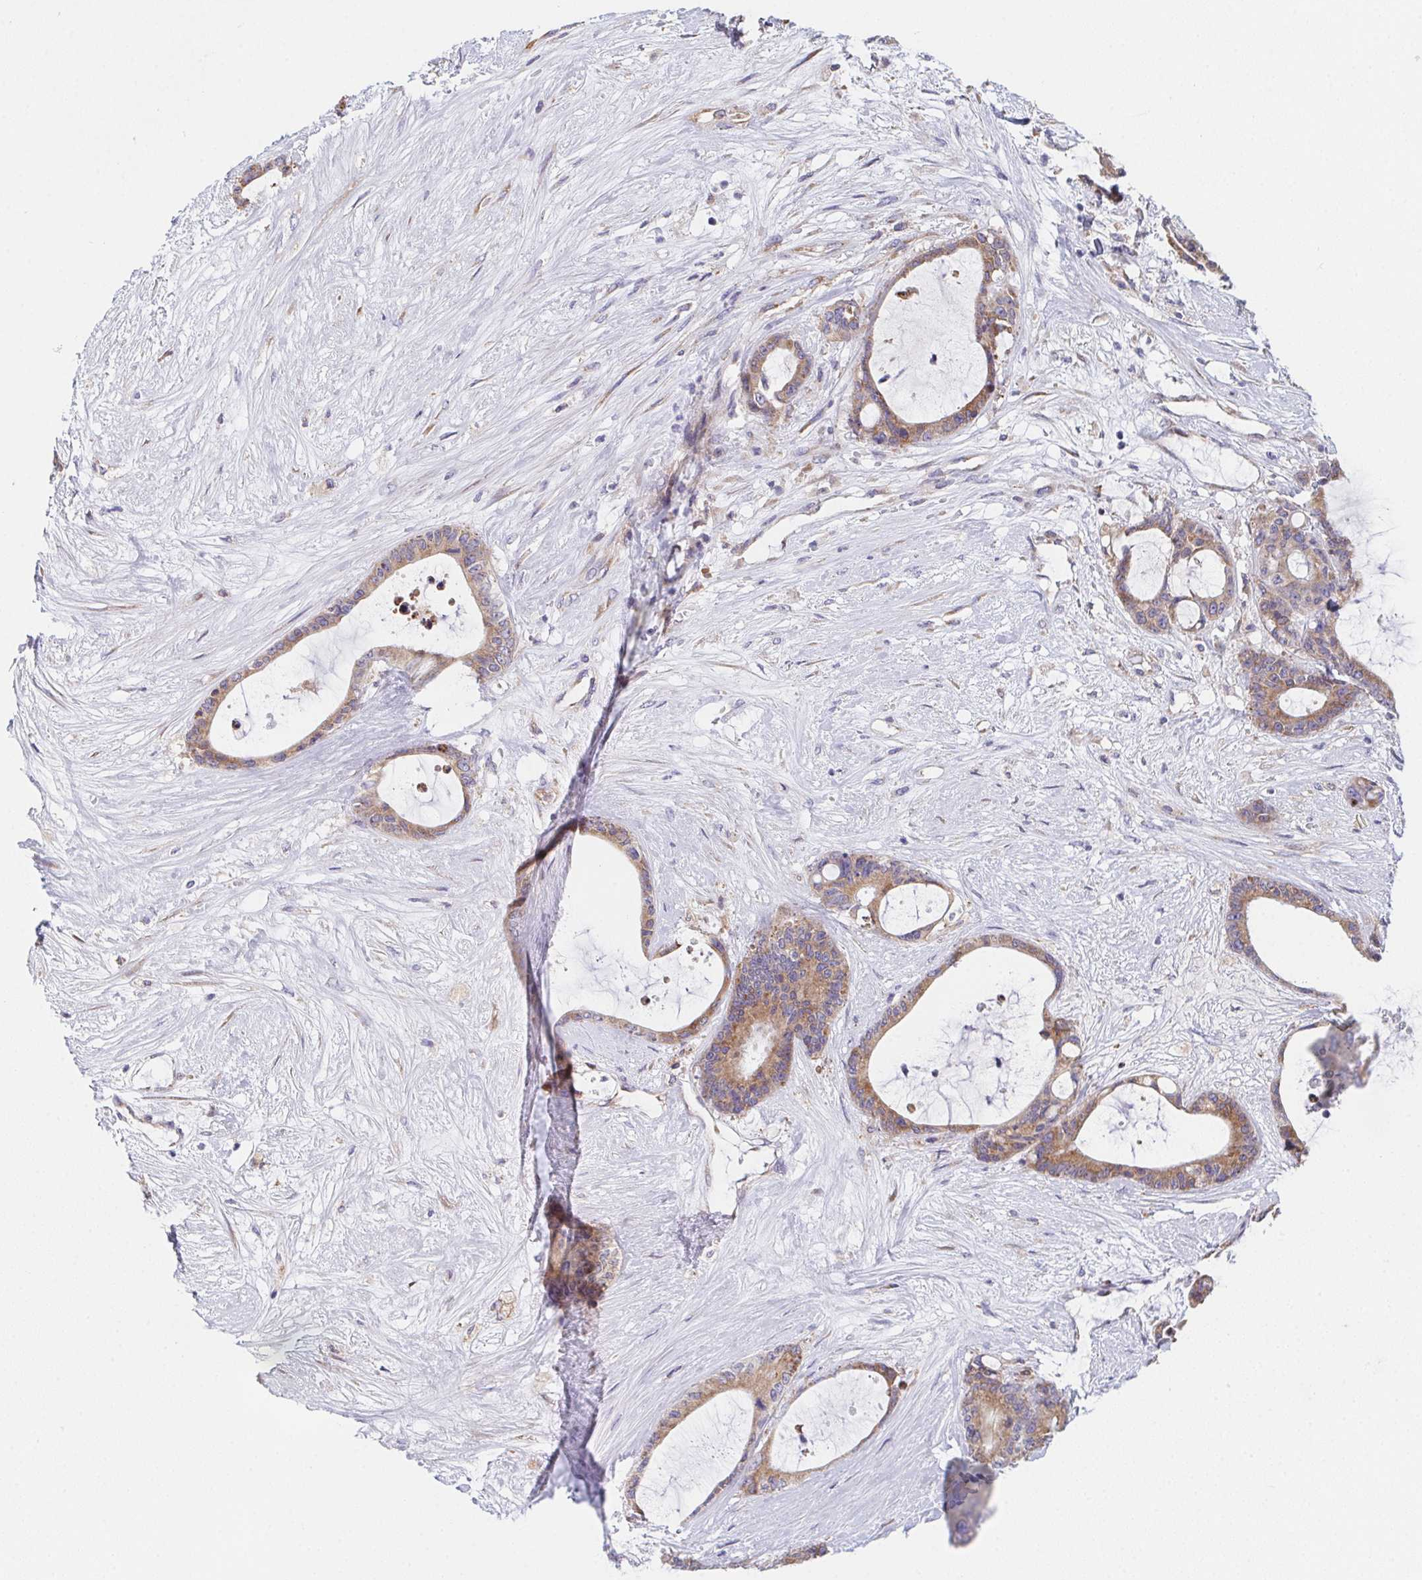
{"staining": {"intensity": "moderate", "quantity": ">75%", "location": "cytoplasmic/membranous"}, "tissue": "liver cancer", "cell_type": "Tumor cells", "image_type": "cancer", "snomed": [{"axis": "morphology", "description": "Normal tissue, NOS"}, {"axis": "morphology", "description": "Cholangiocarcinoma"}, {"axis": "topography", "description": "Liver"}, {"axis": "topography", "description": "Peripheral nerve tissue"}], "caption": "Moderate cytoplasmic/membranous expression is identified in approximately >75% of tumor cells in cholangiocarcinoma (liver).", "gene": "ADAM8", "patient": {"sex": "female", "age": 73}}